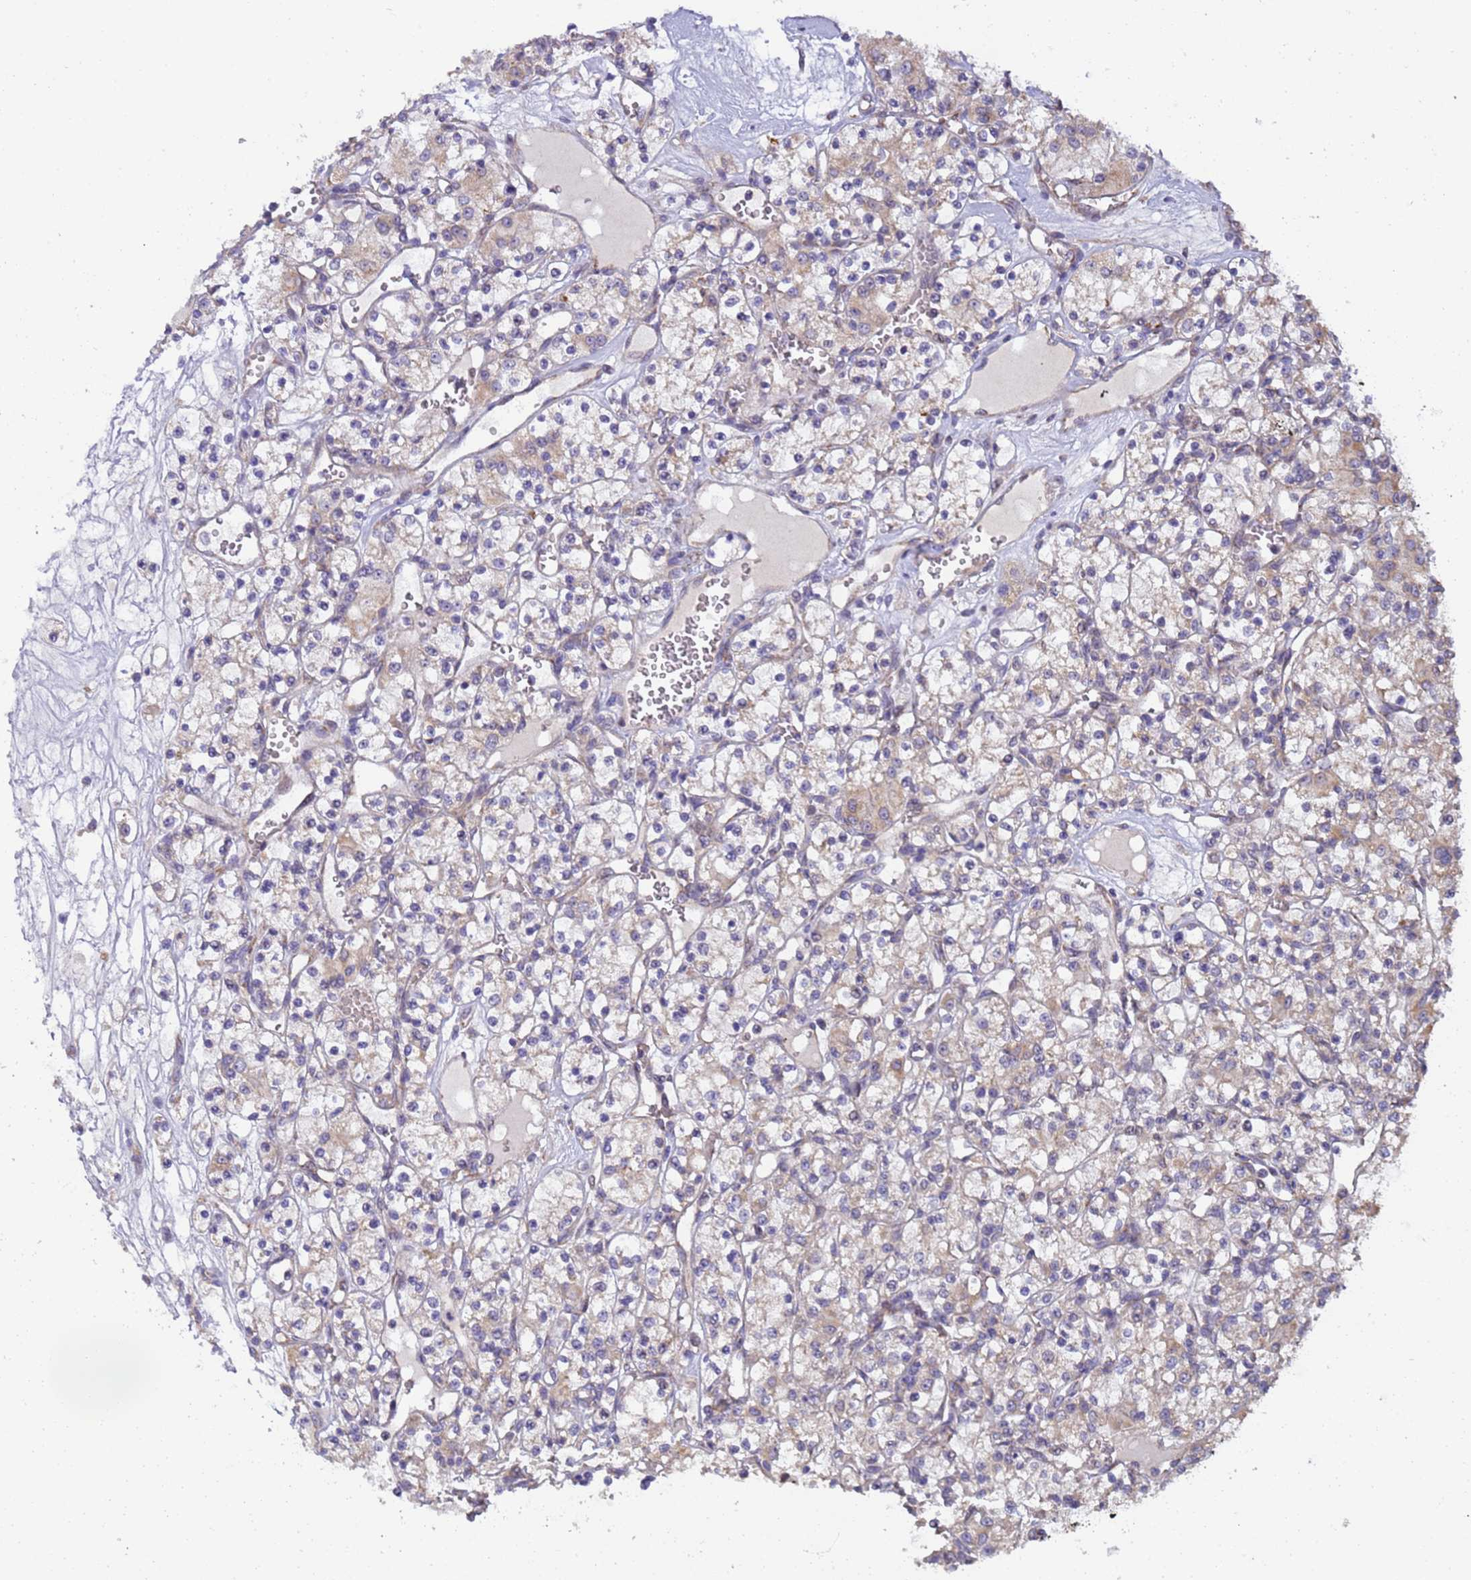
{"staining": {"intensity": "weak", "quantity": "<25%", "location": "cytoplasmic/membranous"}, "tissue": "renal cancer", "cell_type": "Tumor cells", "image_type": "cancer", "snomed": [{"axis": "morphology", "description": "Adenocarcinoma, NOS"}, {"axis": "topography", "description": "Kidney"}], "caption": "Immunohistochemical staining of human adenocarcinoma (renal) shows no significant expression in tumor cells.", "gene": "RAPGEF3", "patient": {"sex": "female", "age": 59}}